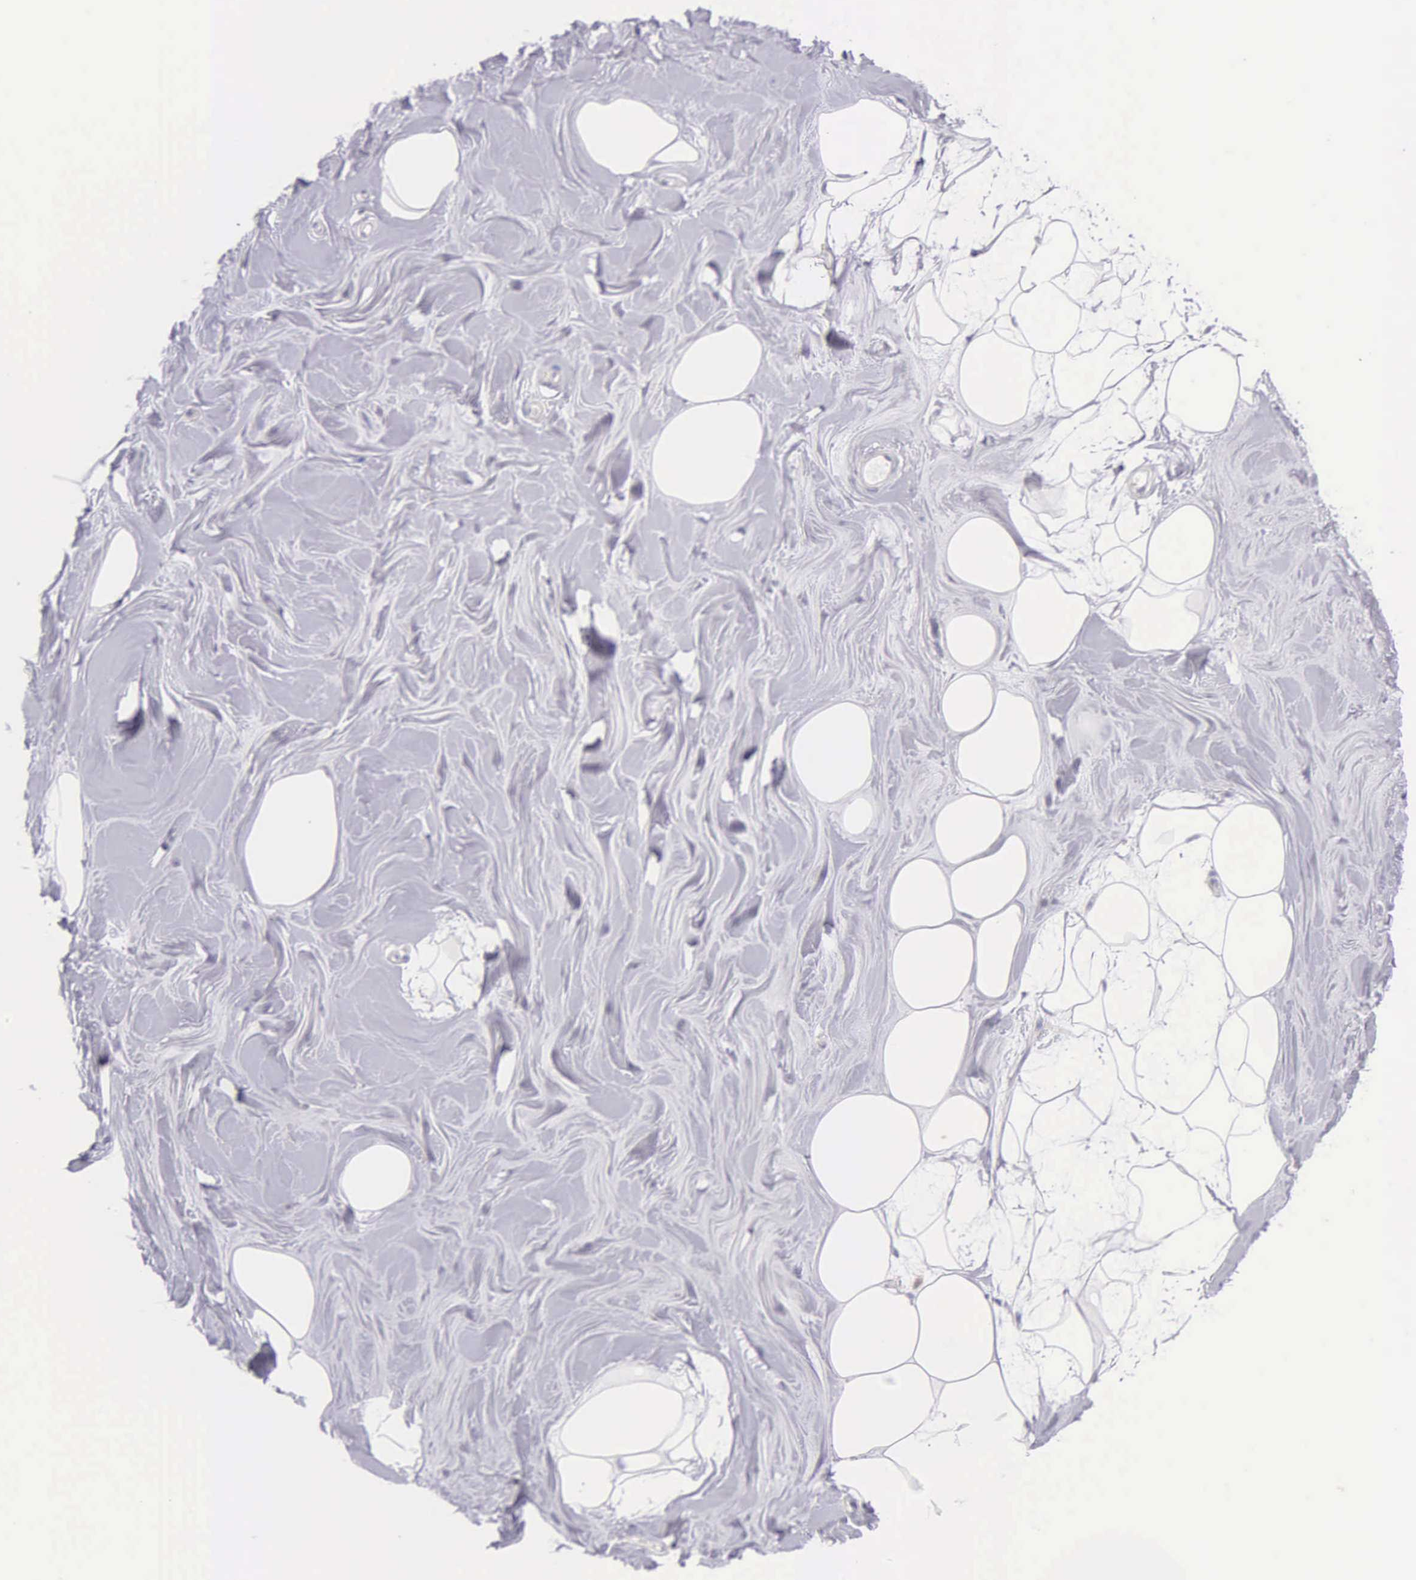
{"staining": {"intensity": "negative", "quantity": "none", "location": "none"}, "tissue": "adipose tissue", "cell_type": "Adipocytes", "image_type": "normal", "snomed": [{"axis": "morphology", "description": "Normal tissue, NOS"}, {"axis": "topography", "description": "Breast"}], "caption": "Immunohistochemistry image of normal adipose tissue stained for a protein (brown), which reveals no expression in adipocytes.", "gene": "CTAGE15", "patient": {"sex": "female", "age": 44}}